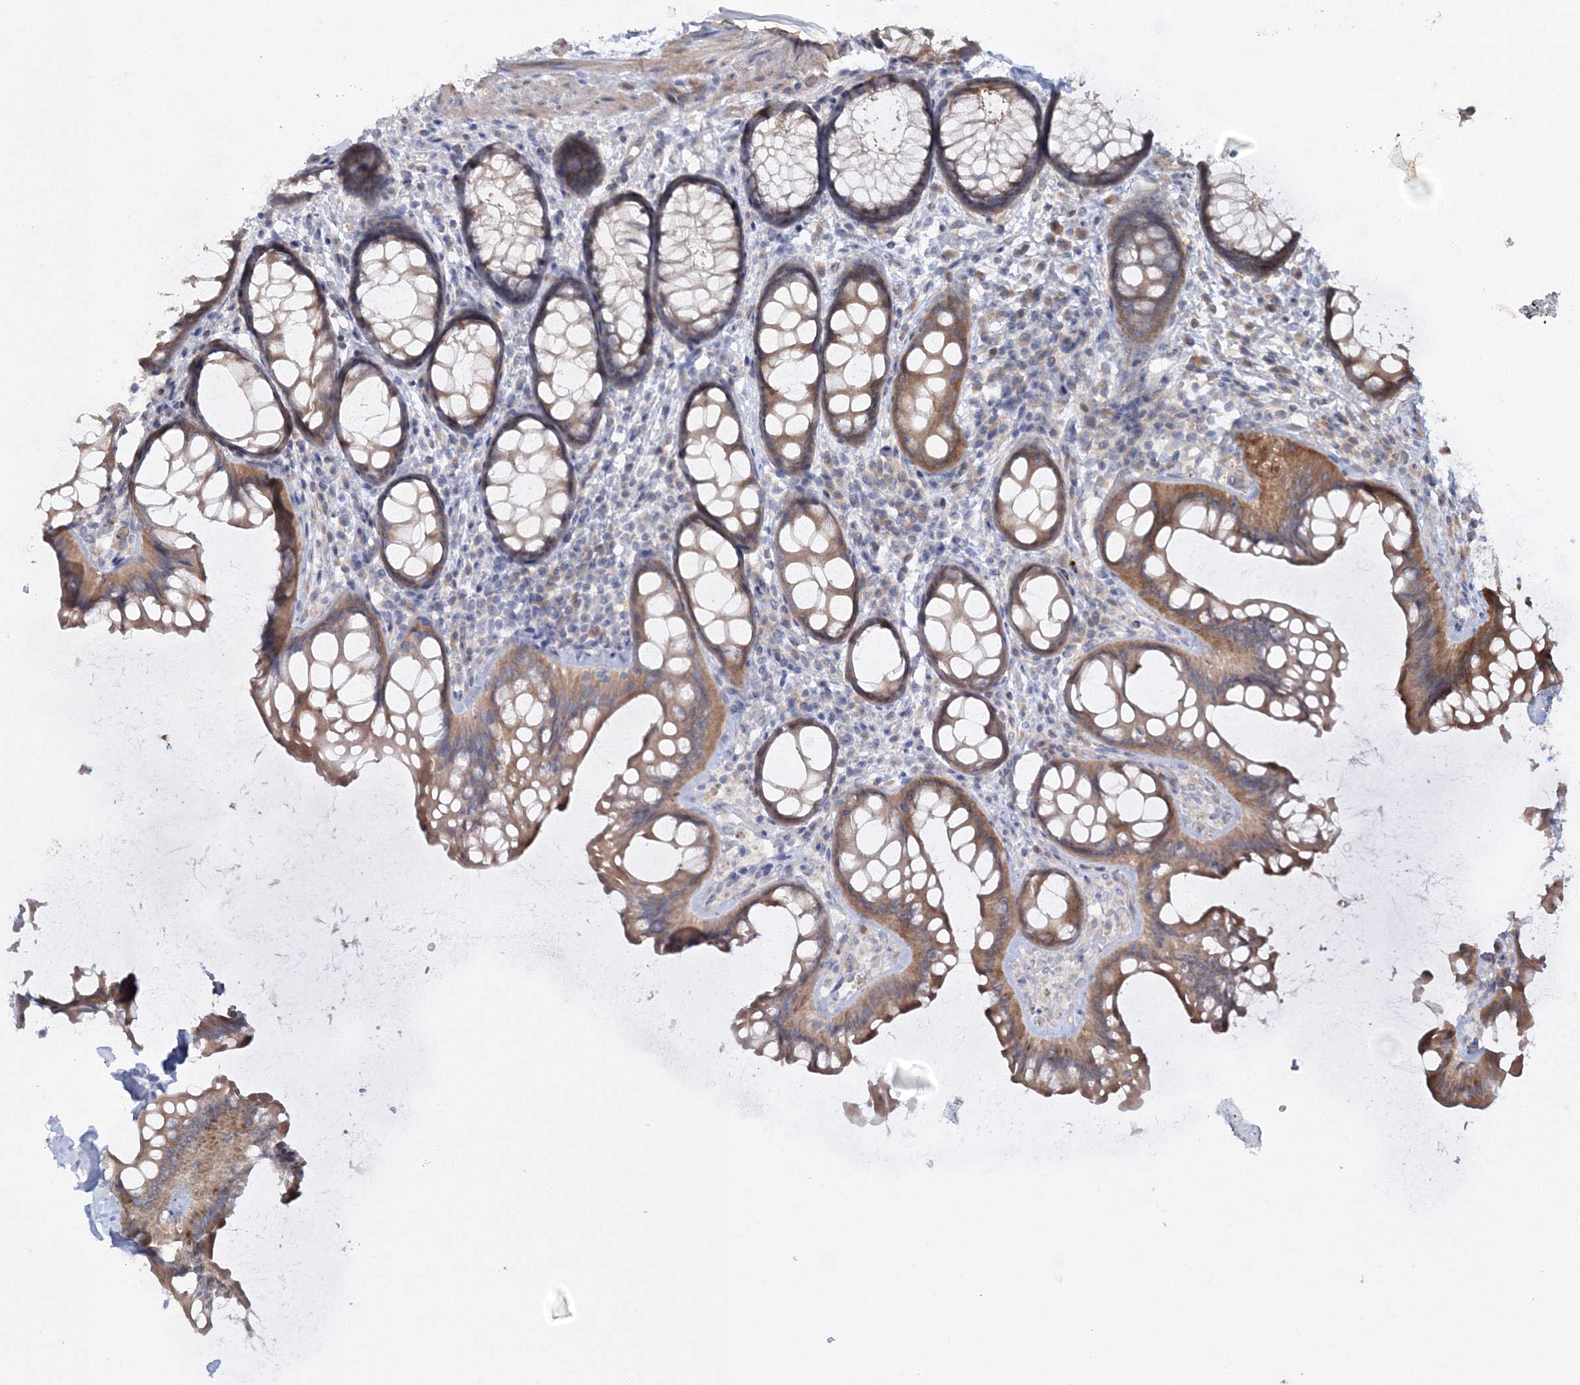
{"staining": {"intensity": "moderate", "quantity": ">75%", "location": "cytoplasmic/membranous"}, "tissue": "colon", "cell_type": "Endothelial cells", "image_type": "normal", "snomed": [{"axis": "morphology", "description": "Normal tissue, NOS"}, {"axis": "topography", "description": "Colon"}], "caption": "A photomicrograph showing moderate cytoplasmic/membranous positivity in about >75% of endothelial cells in unremarkable colon, as visualized by brown immunohistochemical staining.", "gene": "IPMK", "patient": {"sex": "female", "age": 82}}